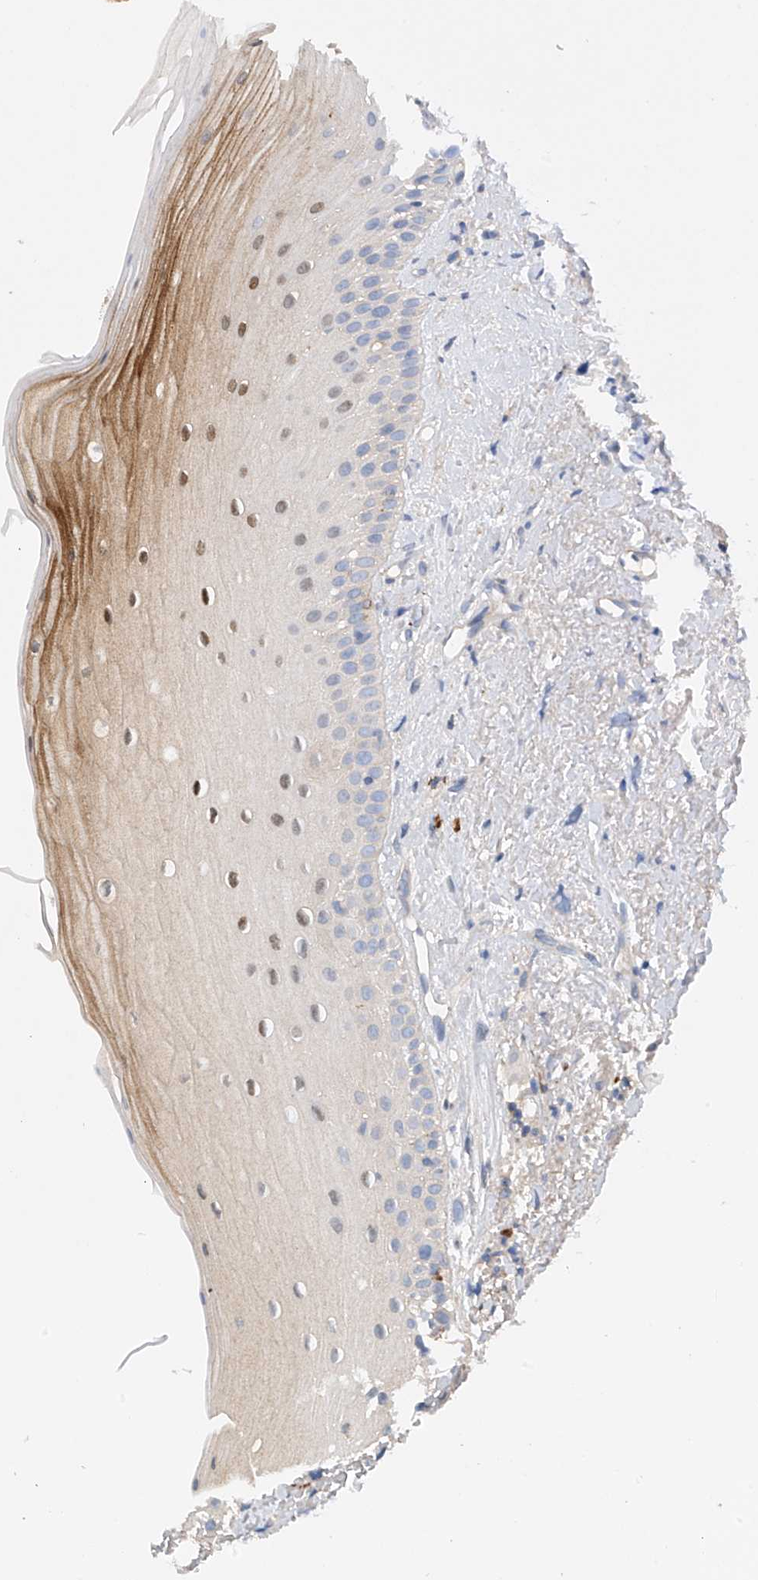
{"staining": {"intensity": "moderate", "quantity": "<25%", "location": "cytoplasmic/membranous,nuclear"}, "tissue": "oral mucosa", "cell_type": "Squamous epithelial cells", "image_type": "normal", "snomed": [{"axis": "morphology", "description": "Normal tissue, NOS"}, {"axis": "topography", "description": "Oral tissue"}], "caption": "A brown stain highlights moderate cytoplasmic/membranous,nuclear expression of a protein in squamous epithelial cells of normal oral mucosa.", "gene": "PHACTR2", "patient": {"sex": "female", "age": 63}}